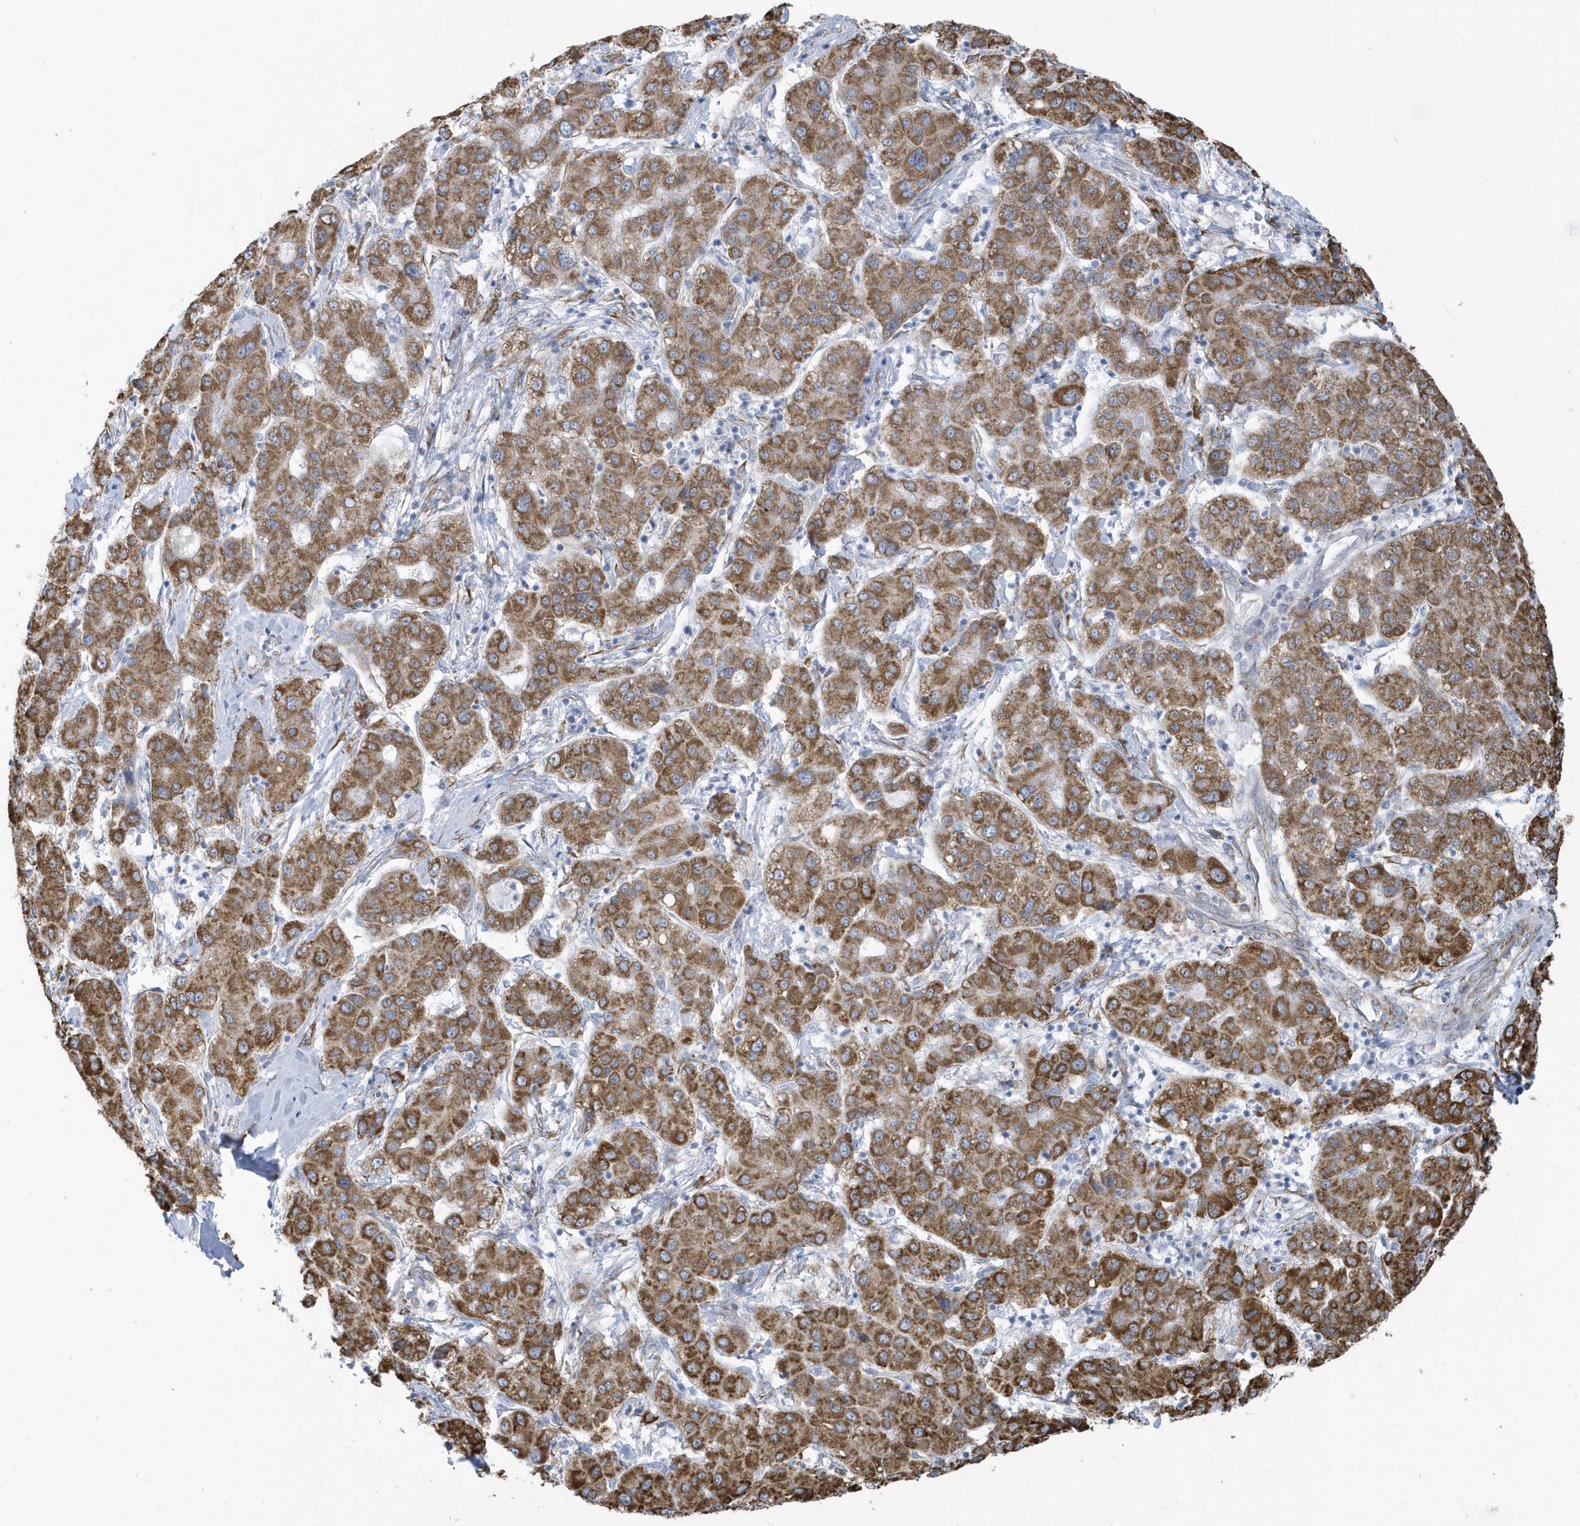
{"staining": {"intensity": "moderate", "quantity": ">75%", "location": "cytoplasmic/membranous"}, "tissue": "liver cancer", "cell_type": "Tumor cells", "image_type": "cancer", "snomed": [{"axis": "morphology", "description": "Carcinoma, Hepatocellular, NOS"}, {"axis": "topography", "description": "Liver"}], "caption": "Immunohistochemical staining of liver cancer (hepatocellular carcinoma) reveals moderate cytoplasmic/membranous protein expression in about >75% of tumor cells.", "gene": "DCAF1", "patient": {"sex": "male", "age": 65}}